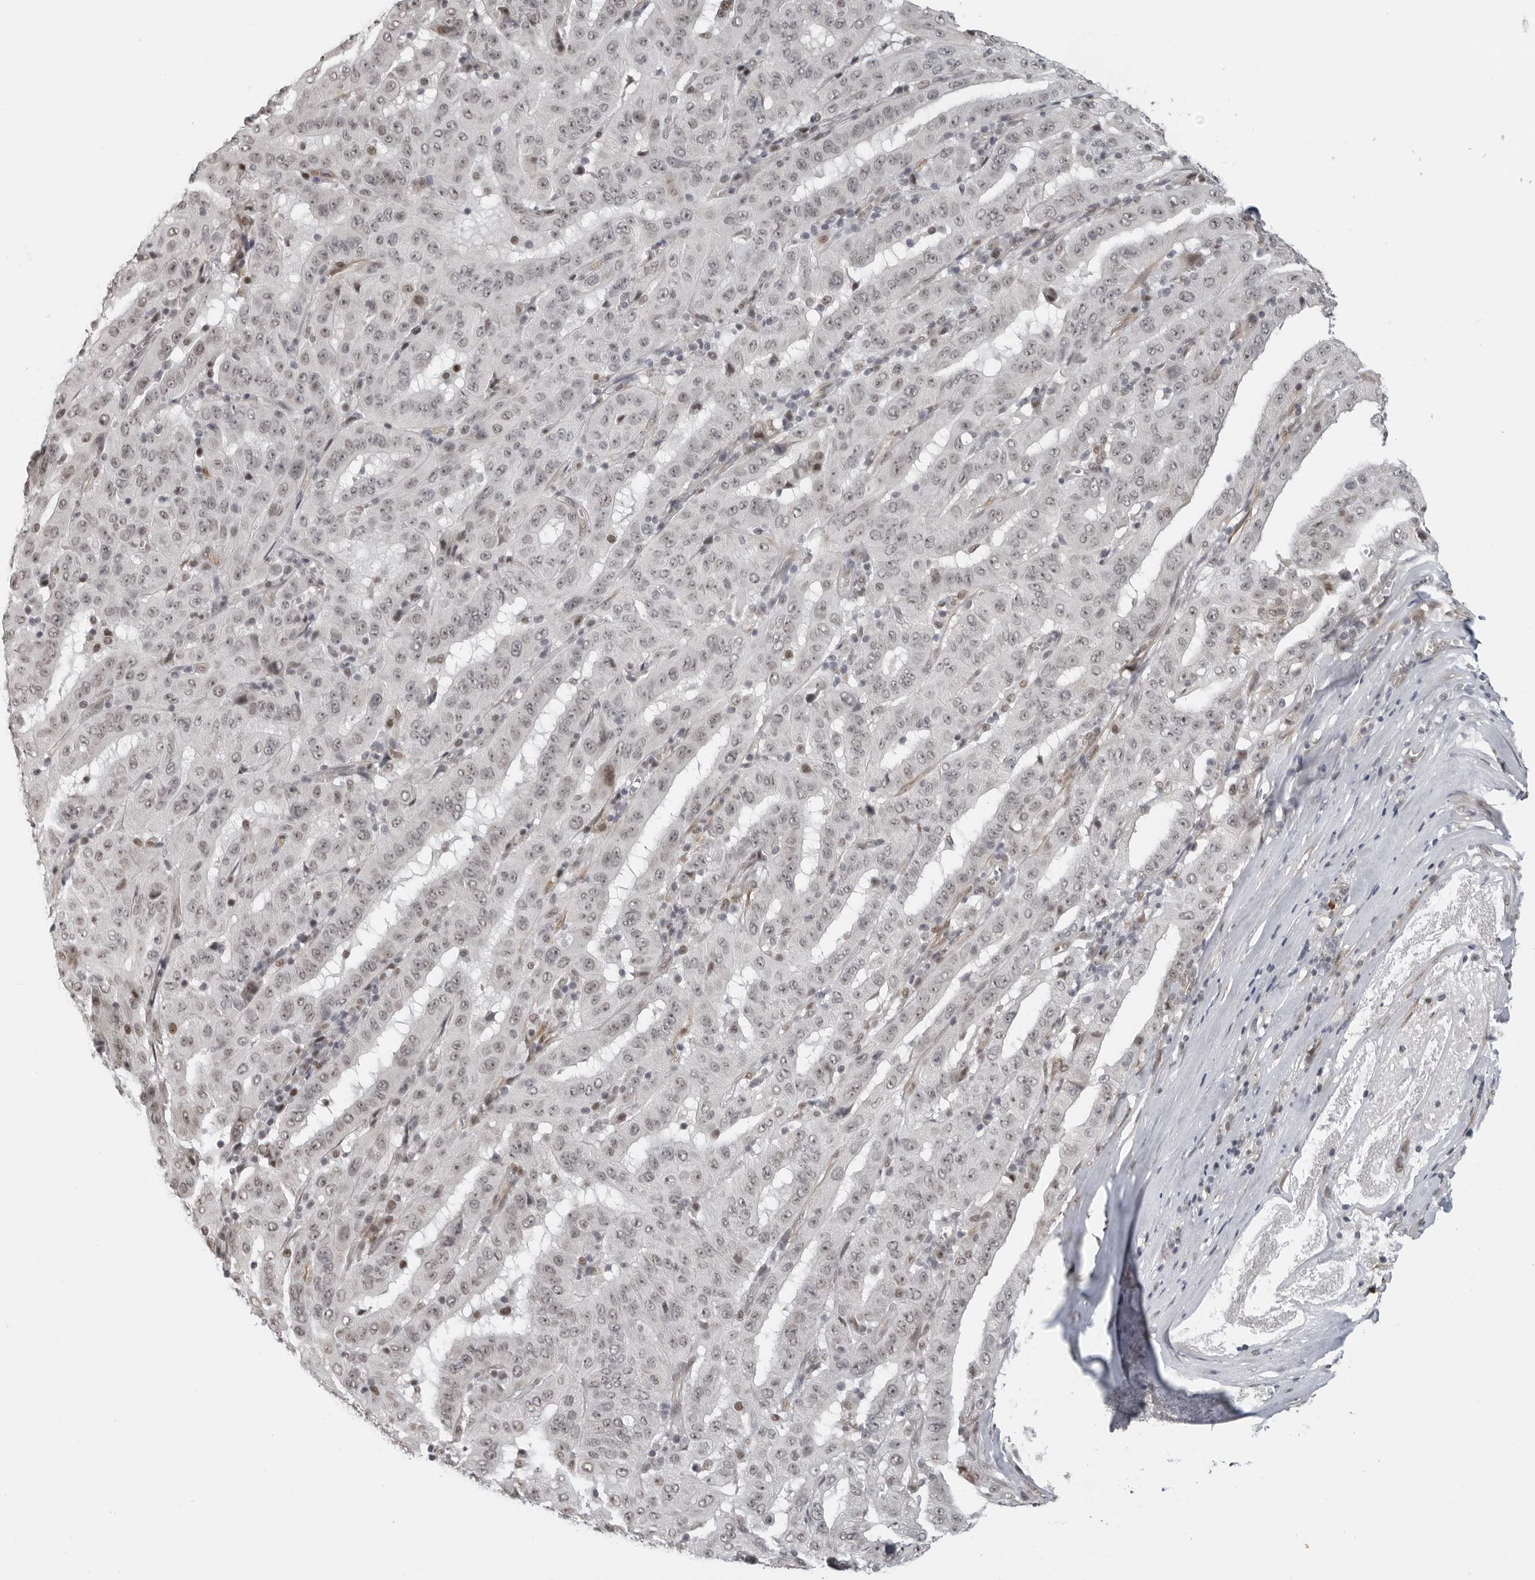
{"staining": {"intensity": "weak", "quantity": "<25%", "location": "nuclear"}, "tissue": "pancreatic cancer", "cell_type": "Tumor cells", "image_type": "cancer", "snomed": [{"axis": "morphology", "description": "Adenocarcinoma, NOS"}, {"axis": "topography", "description": "Pancreas"}], "caption": "This is an IHC photomicrograph of pancreatic cancer. There is no positivity in tumor cells.", "gene": "MAF", "patient": {"sex": "male", "age": 63}}